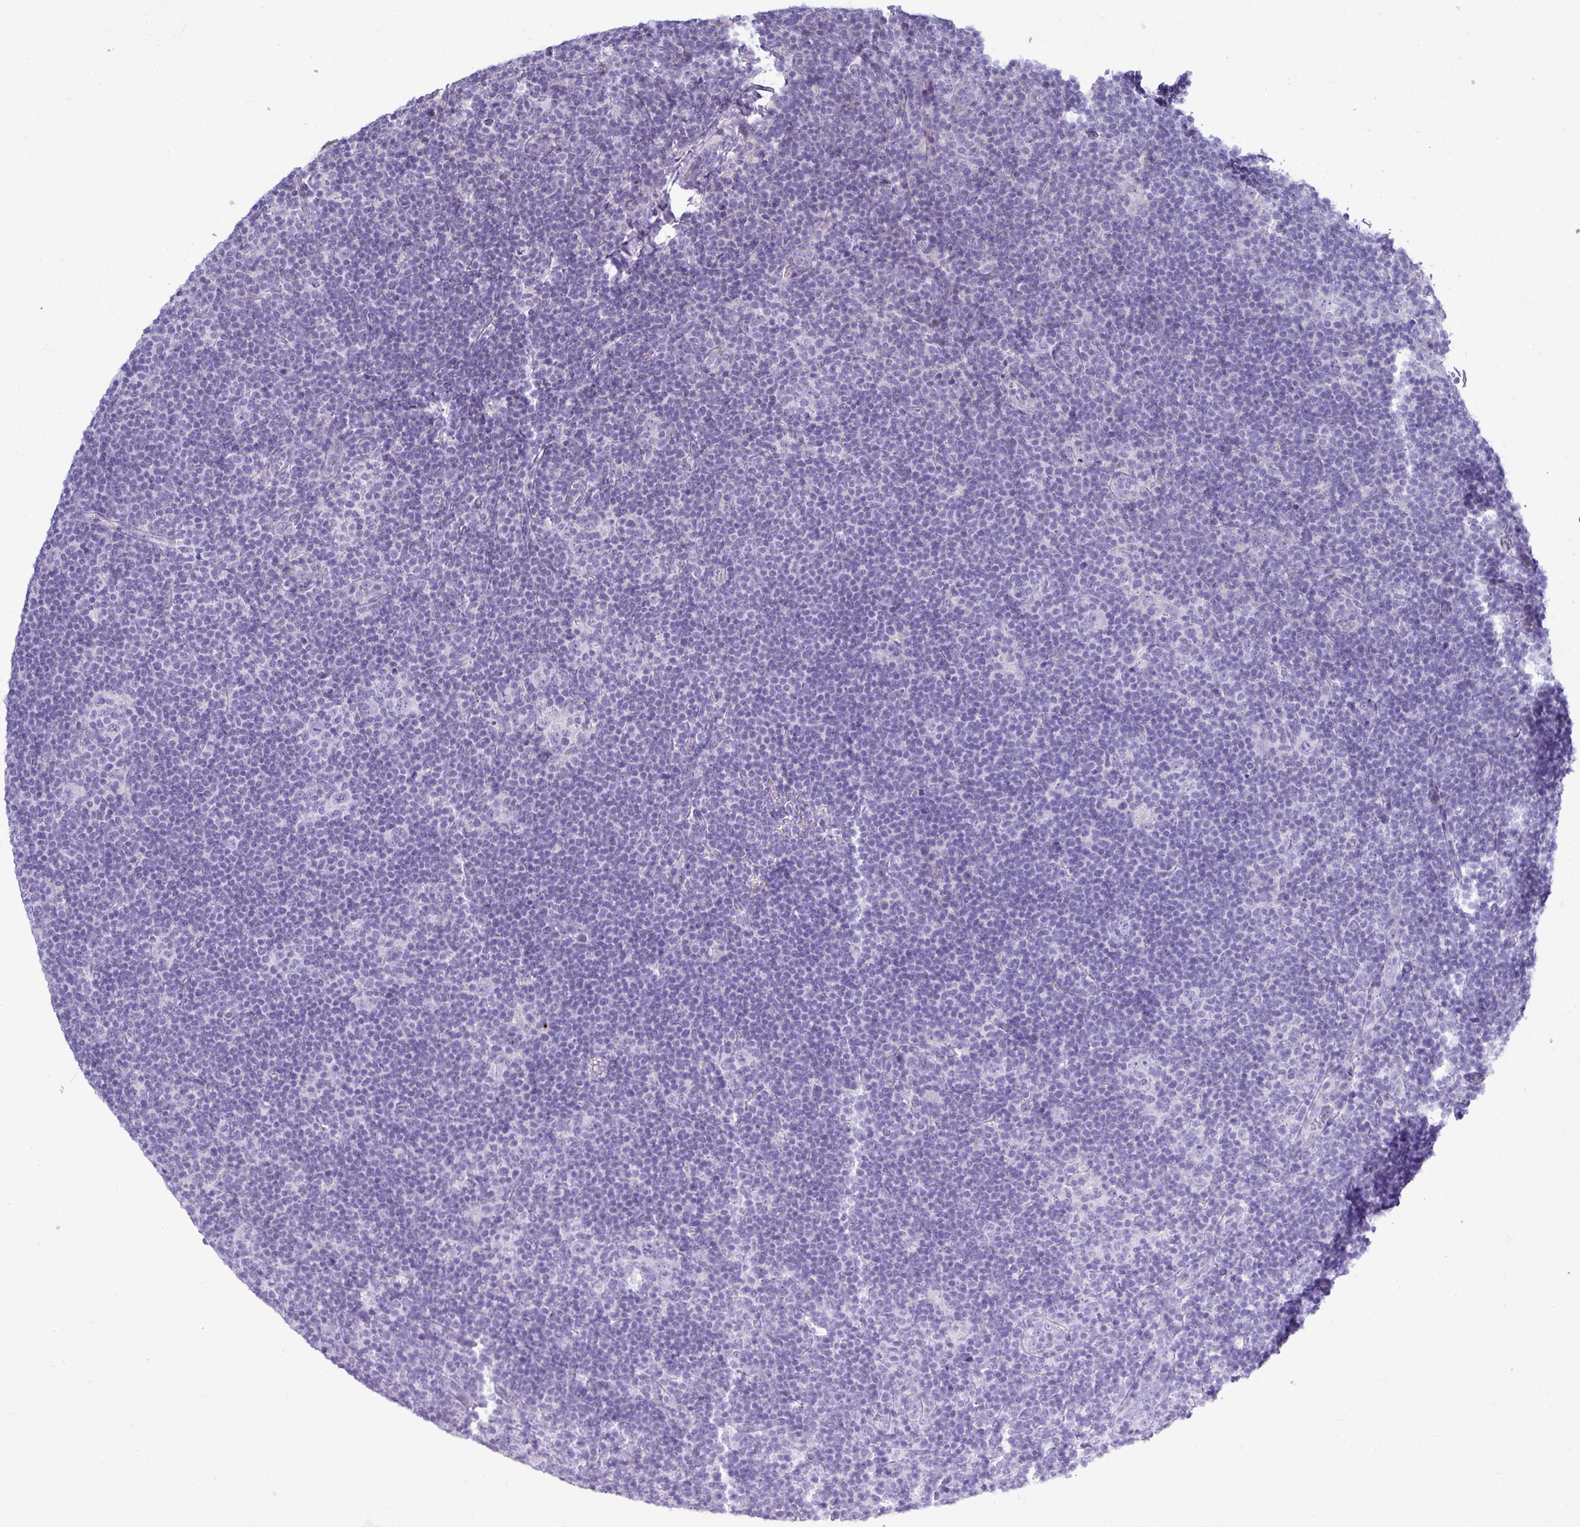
{"staining": {"intensity": "negative", "quantity": "none", "location": "none"}, "tissue": "lymphoma", "cell_type": "Tumor cells", "image_type": "cancer", "snomed": [{"axis": "morphology", "description": "Hodgkin's disease, NOS"}, {"axis": "topography", "description": "Lymph node"}], "caption": "An immunohistochemistry (IHC) micrograph of lymphoma is shown. There is no staining in tumor cells of lymphoma.", "gene": "TNFSF12", "patient": {"sex": "female", "age": 57}}